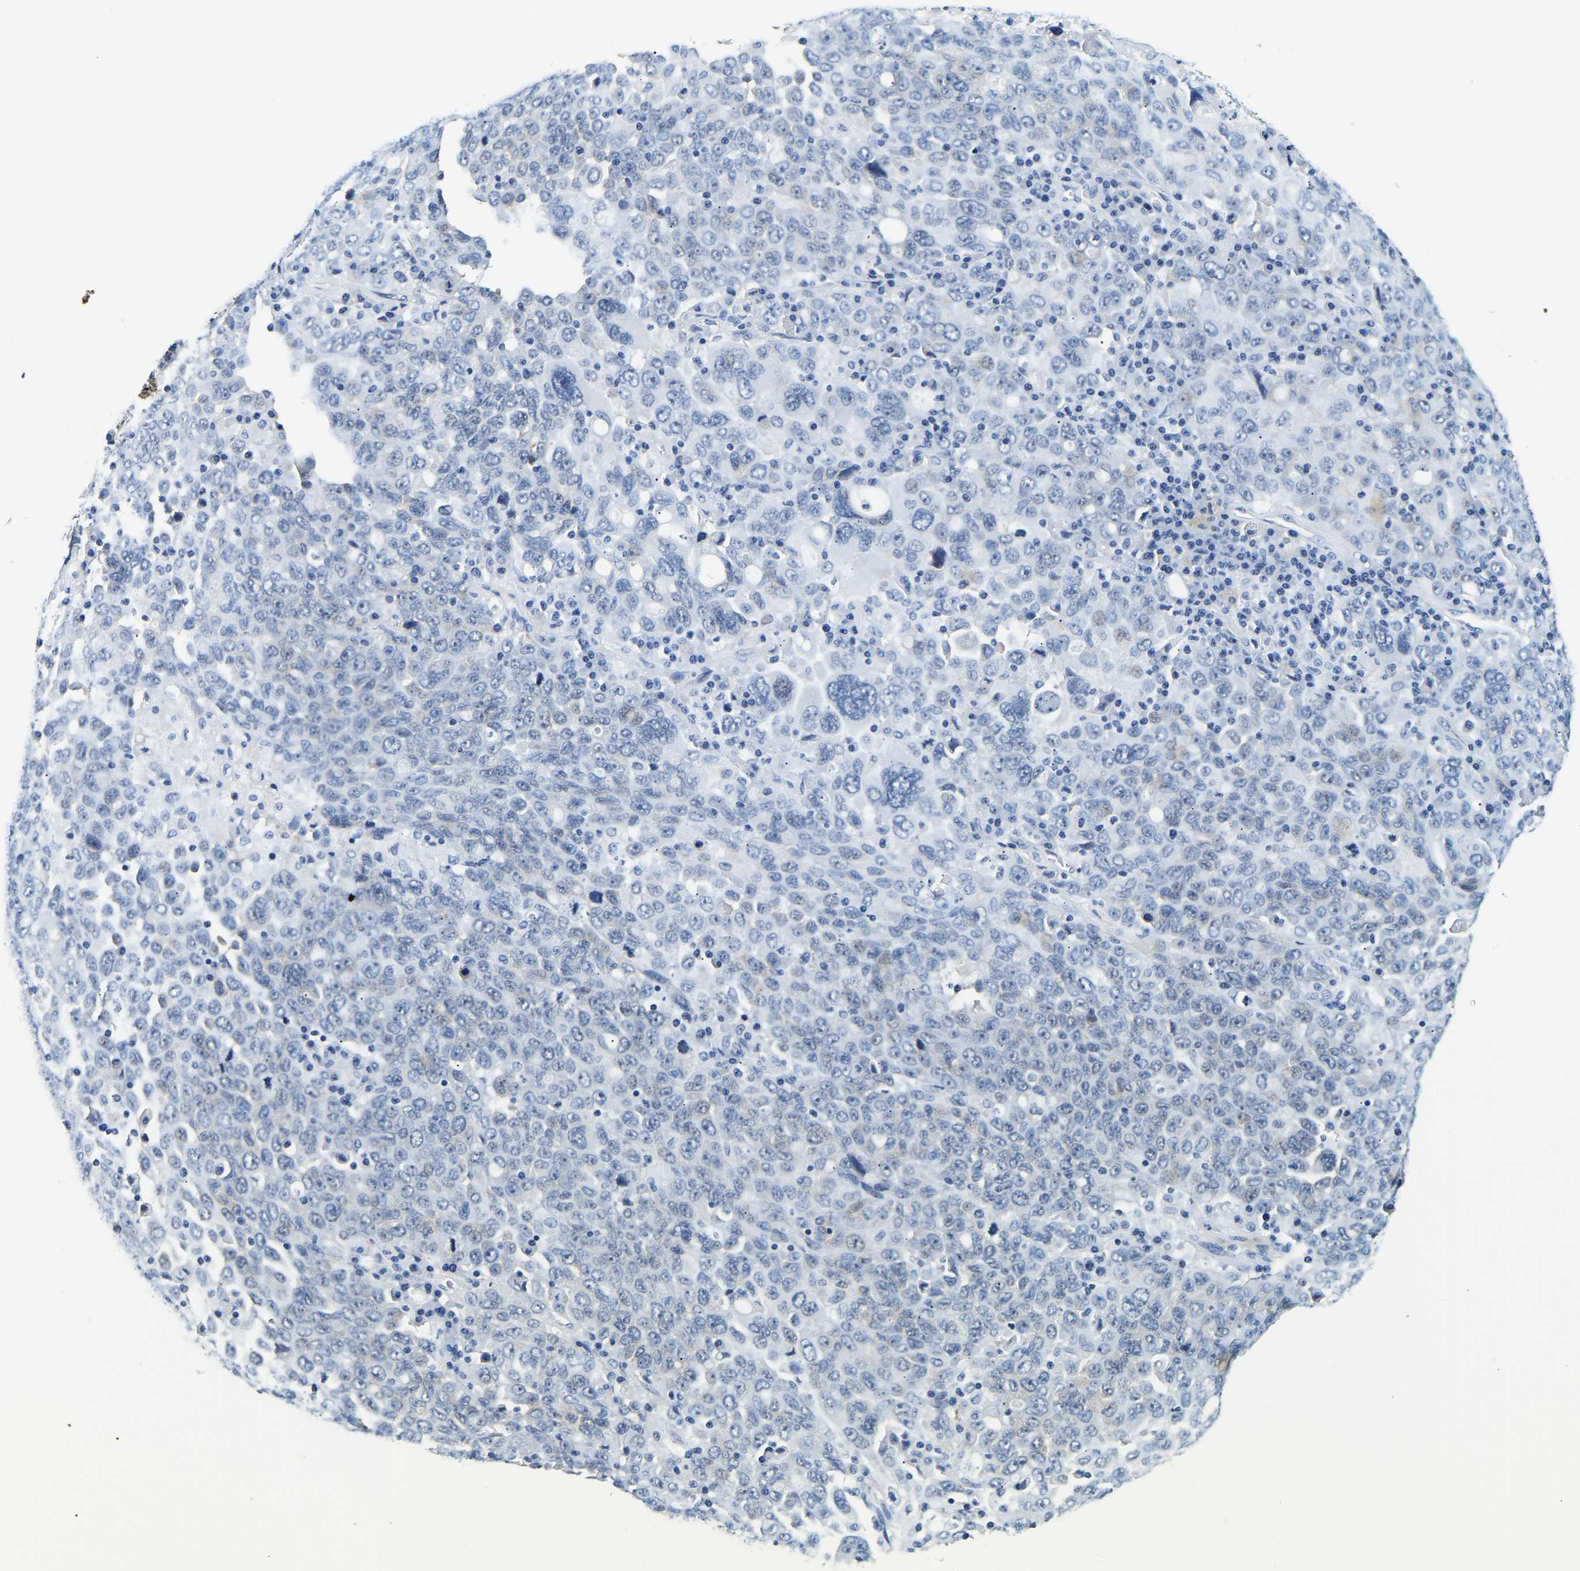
{"staining": {"intensity": "negative", "quantity": "none", "location": "none"}, "tissue": "ovarian cancer", "cell_type": "Tumor cells", "image_type": "cancer", "snomed": [{"axis": "morphology", "description": "Carcinoma, endometroid"}, {"axis": "topography", "description": "Ovary"}], "caption": "Ovarian cancer was stained to show a protein in brown. There is no significant staining in tumor cells. (Stains: DAB immunohistochemistry (IHC) with hematoxylin counter stain, Microscopy: brightfield microscopy at high magnification).", "gene": "UCHL3", "patient": {"sex": "female", "age": 62}}